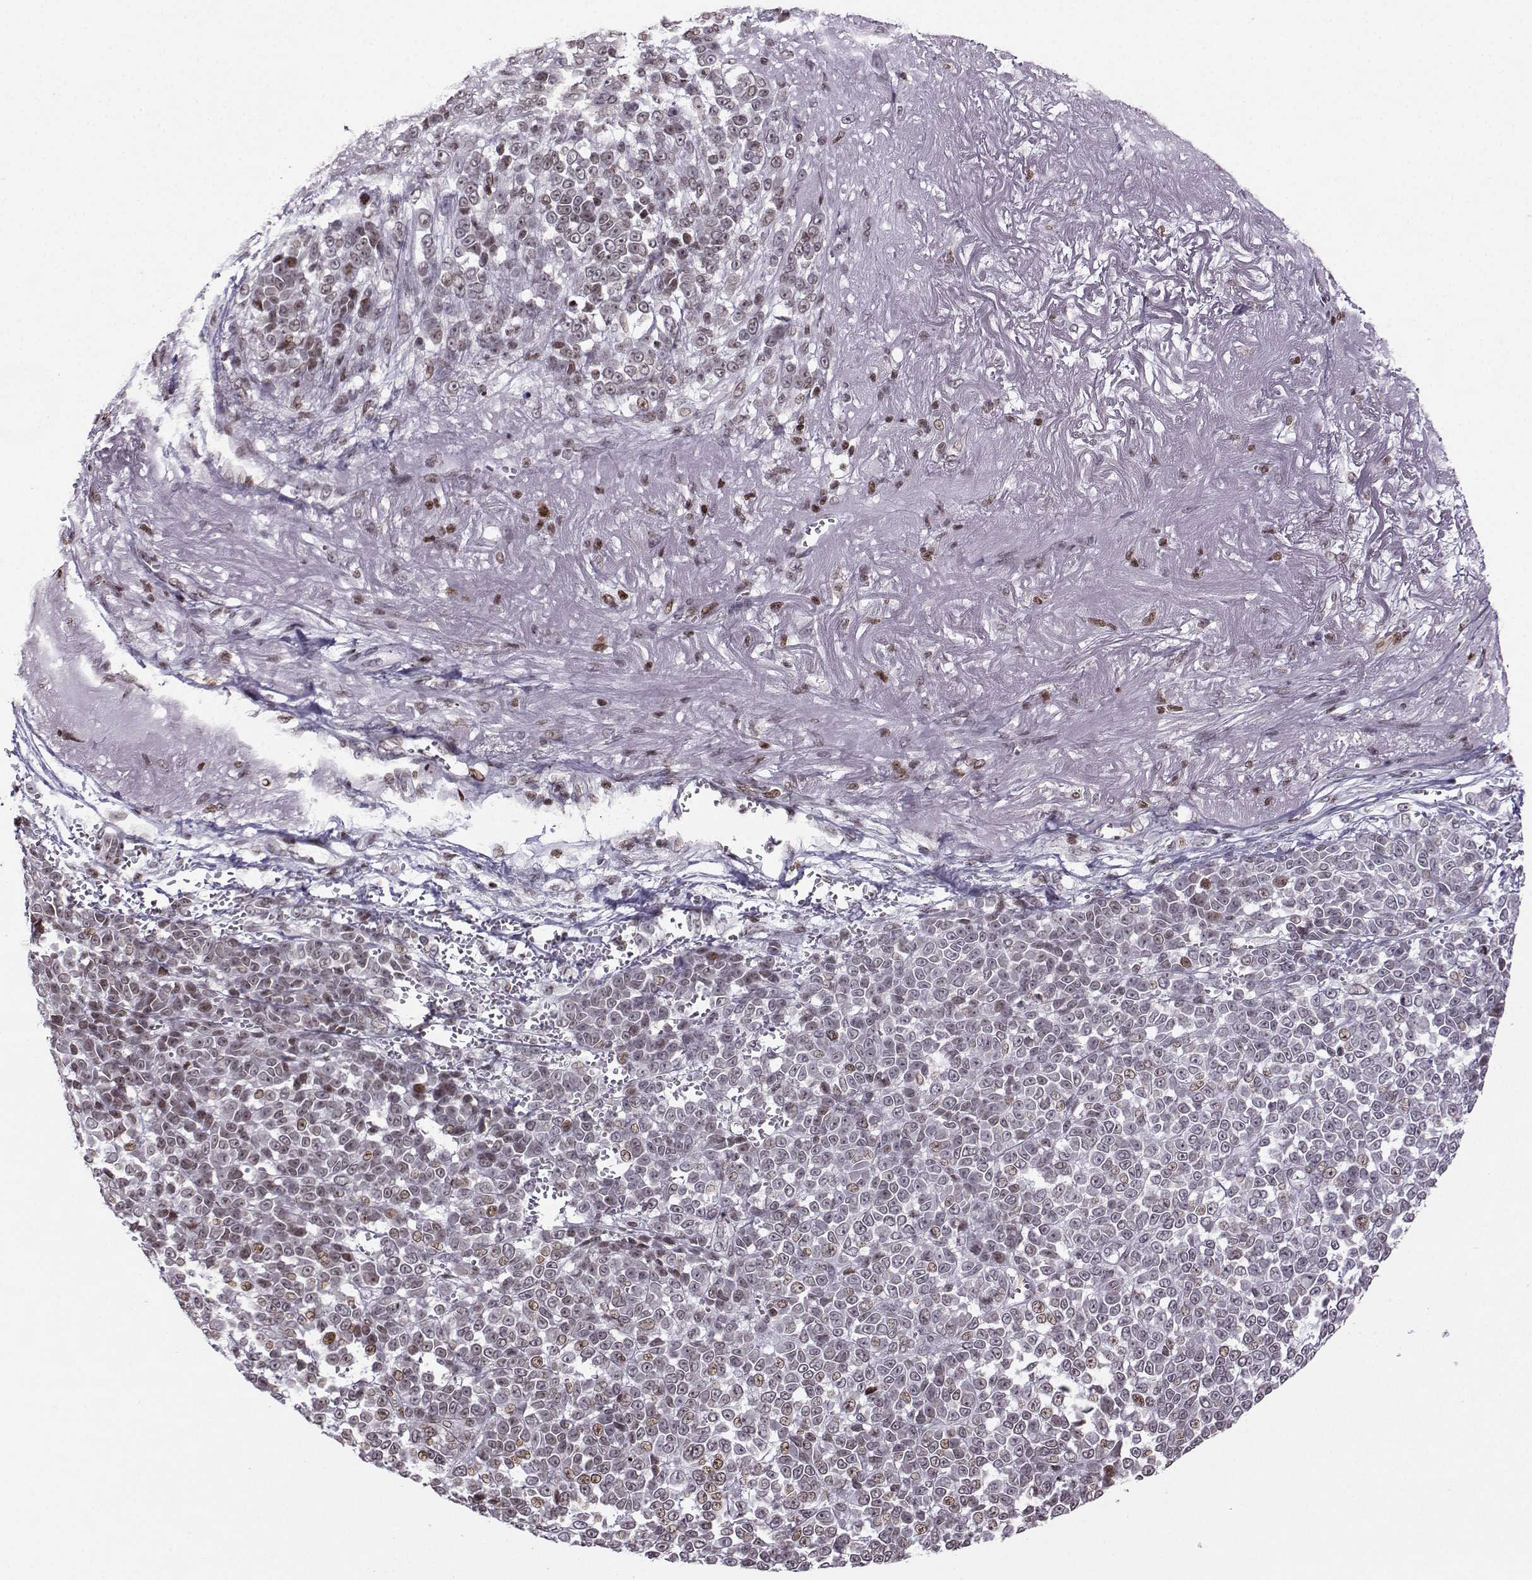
{"staining": {"intensity": "weak", "quantity": "<25%", "location": "nuclear"}, "tissue": "melanoma", "cell_type": "Tumor cells", "image_type": "cancer", "snomed": [{"axis": "morphology", "description": "Malignant melanoma, NOS"}, {"axis": "topography", "description": "Skin"}], "caption": "DAB immunohistochemical staining of malignant melanoma reveals no significant expression in tumor cells.", "gene": "ZNF19", "patient": {"sex": "female", "age": 95}}